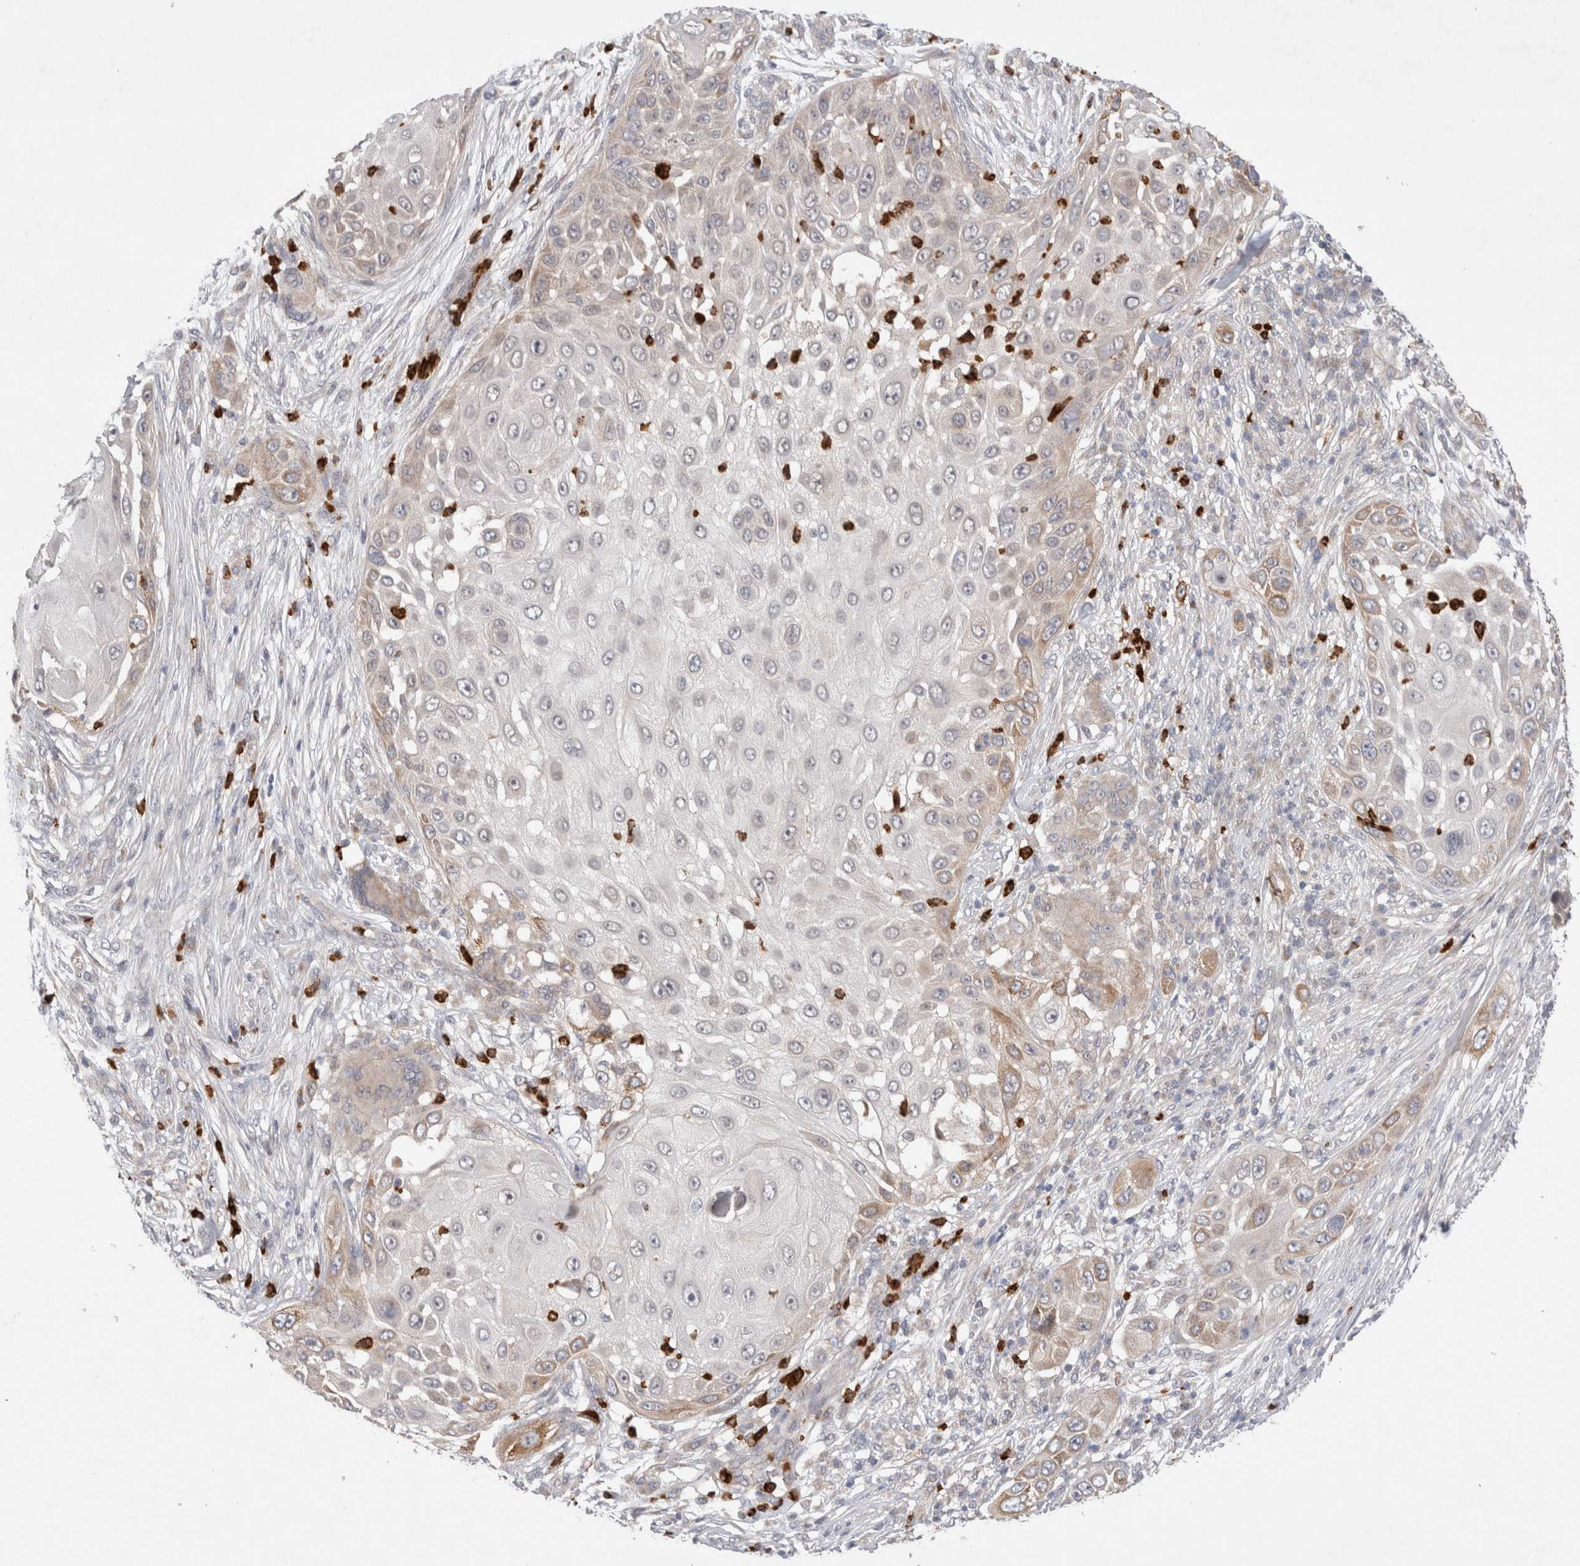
{"staining": {"intensity": "moderate", "quantity": "<25%", "location": "cytoplasmic/membranous"}, "tissue": "skin cancer", "cell_type": "Tumor cells", "image_type": "cancer", "snomed": [{"axis": "morphology", "description": "Squamous cell carcinoma, NOS"}, {"axis": "topography", "description": "Skin"}], "caption": "Tumor cells reveal low levels of moderate cytoplasmic/membranous expression in approximately <25% of cells in skin cancer.", "gene": "GSDMB", "patient": {"sex": "female", "age": 44}}